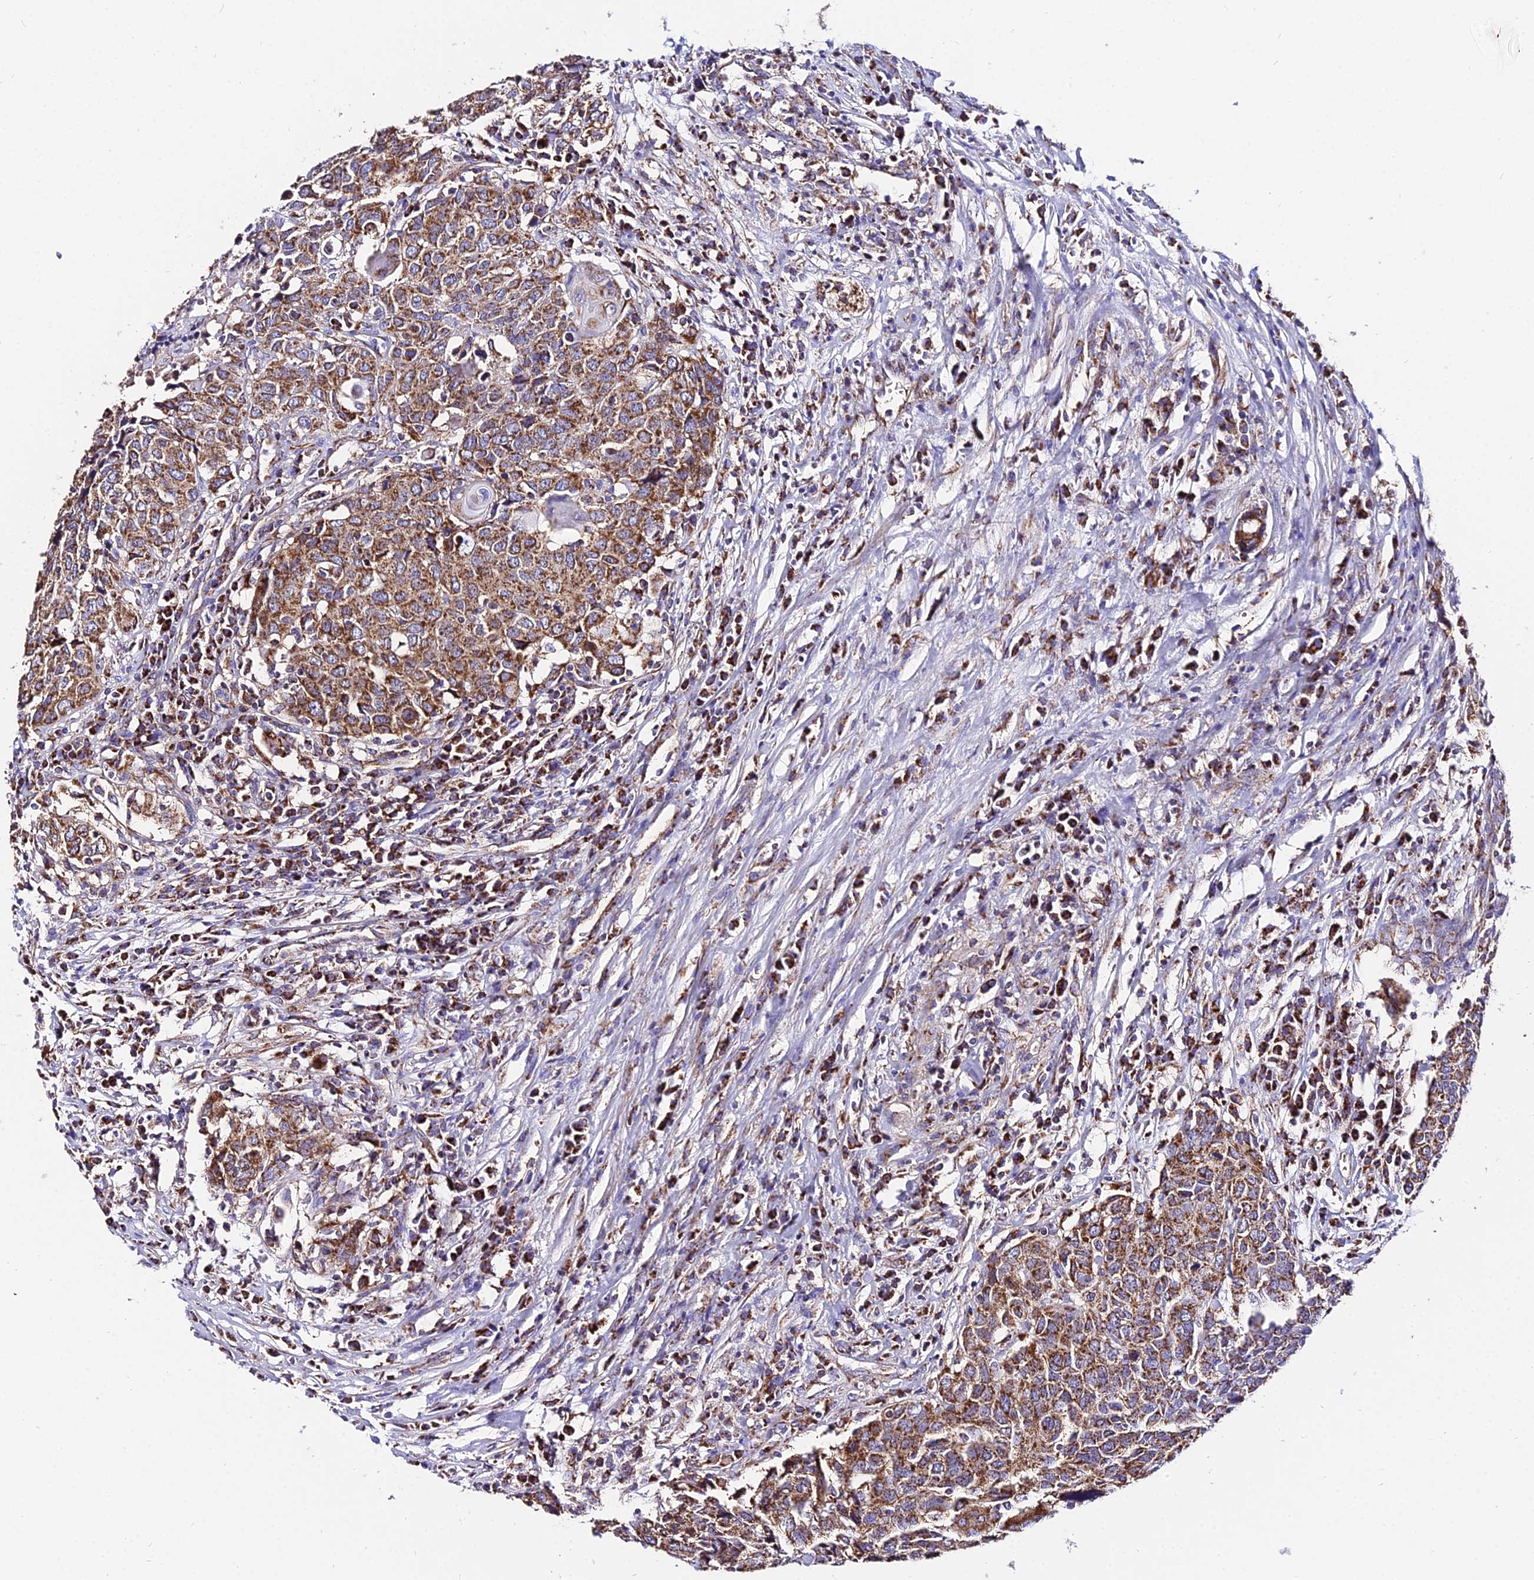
{"staining": {"intensity": "strong", "quantity": ">75%", "location": "cytoplasmic/membranous"}, "tissue": "head and neck cancer", "cell_type": "Tumor cells", "image_type": "cancer", "snomed": [{"axis": "morphology", "description": "Squamous cell carcinoma, NOS"}, {"axis": "topography", "description": "Head-Neck"}], "caption": "Immunohistochemical staining of head and neck cancer demonstrates high levels of strong cytoplasmic/membranous protein expression in about >75% of tumor cells. The staining was performed using DAB, with brown indicating positive protein expression. Nuclei are stained blue with hematoxylin.", "gene": "OCIAD1", "patient": {"sex": "male", "age": 66}}